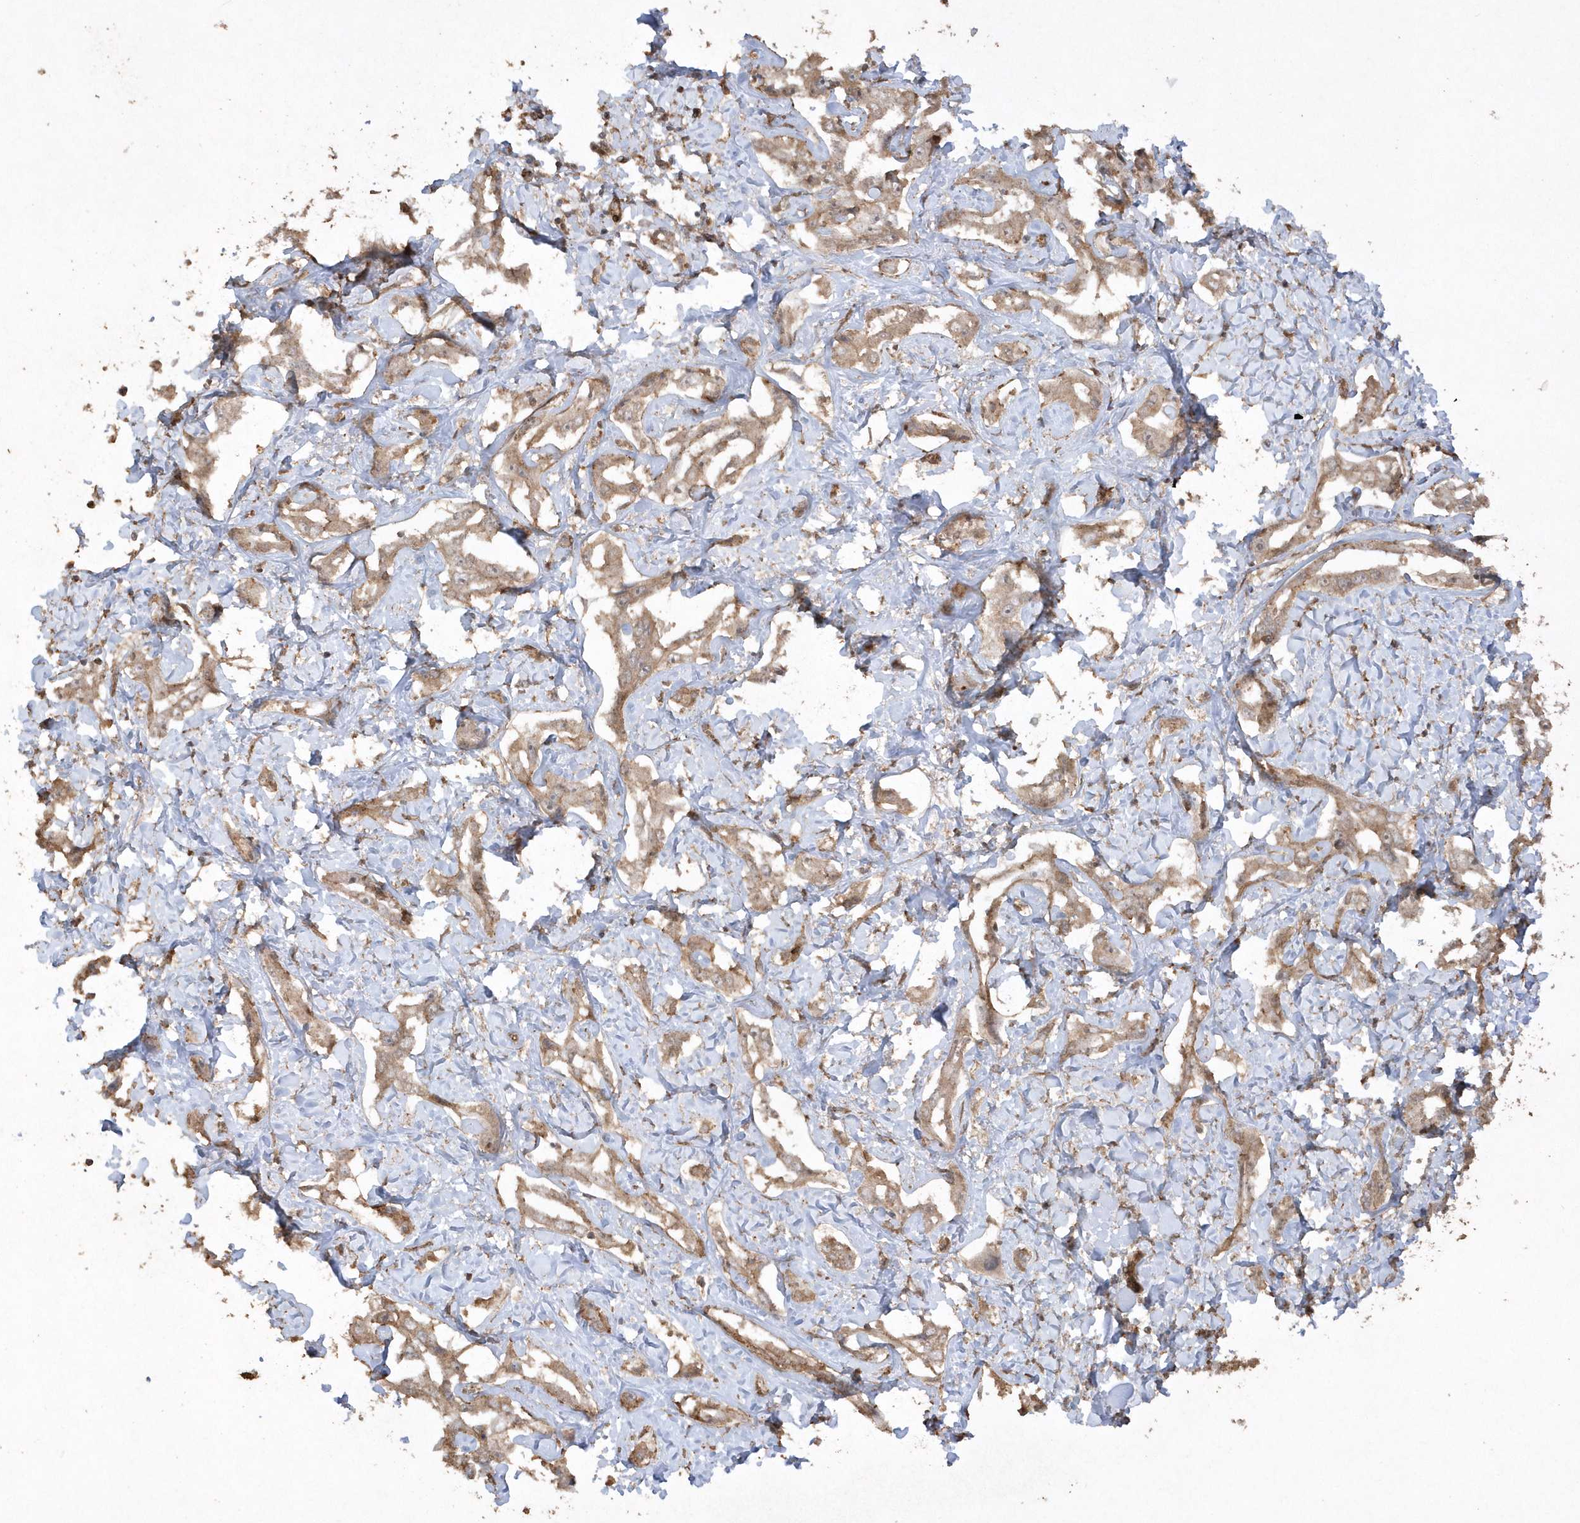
{"staining": {"intensity": "weak", "quantity": ">75%", "location": "cytoplasmic/membranous"}, "tissue": "liver cancer", "cell_type": "Tumor cells", "image_type": "cancer", "snomed": [{"axis": "morphology", "description": "Cholangiocarcinoma"}, {"axis": "topography", "description": "Liver"}], "caption": "High-magnification brightfield microscopy of liver cholangiocarcinoma stained with DAB (brown) and counterstained with hematoxylin (blue). tumor cells exhibit weak cytoplasmic/membranous expression is seen in approximately>75% of cells.", "gene": "AVPI1", "patient": {"sex": "male", "age": 59}}